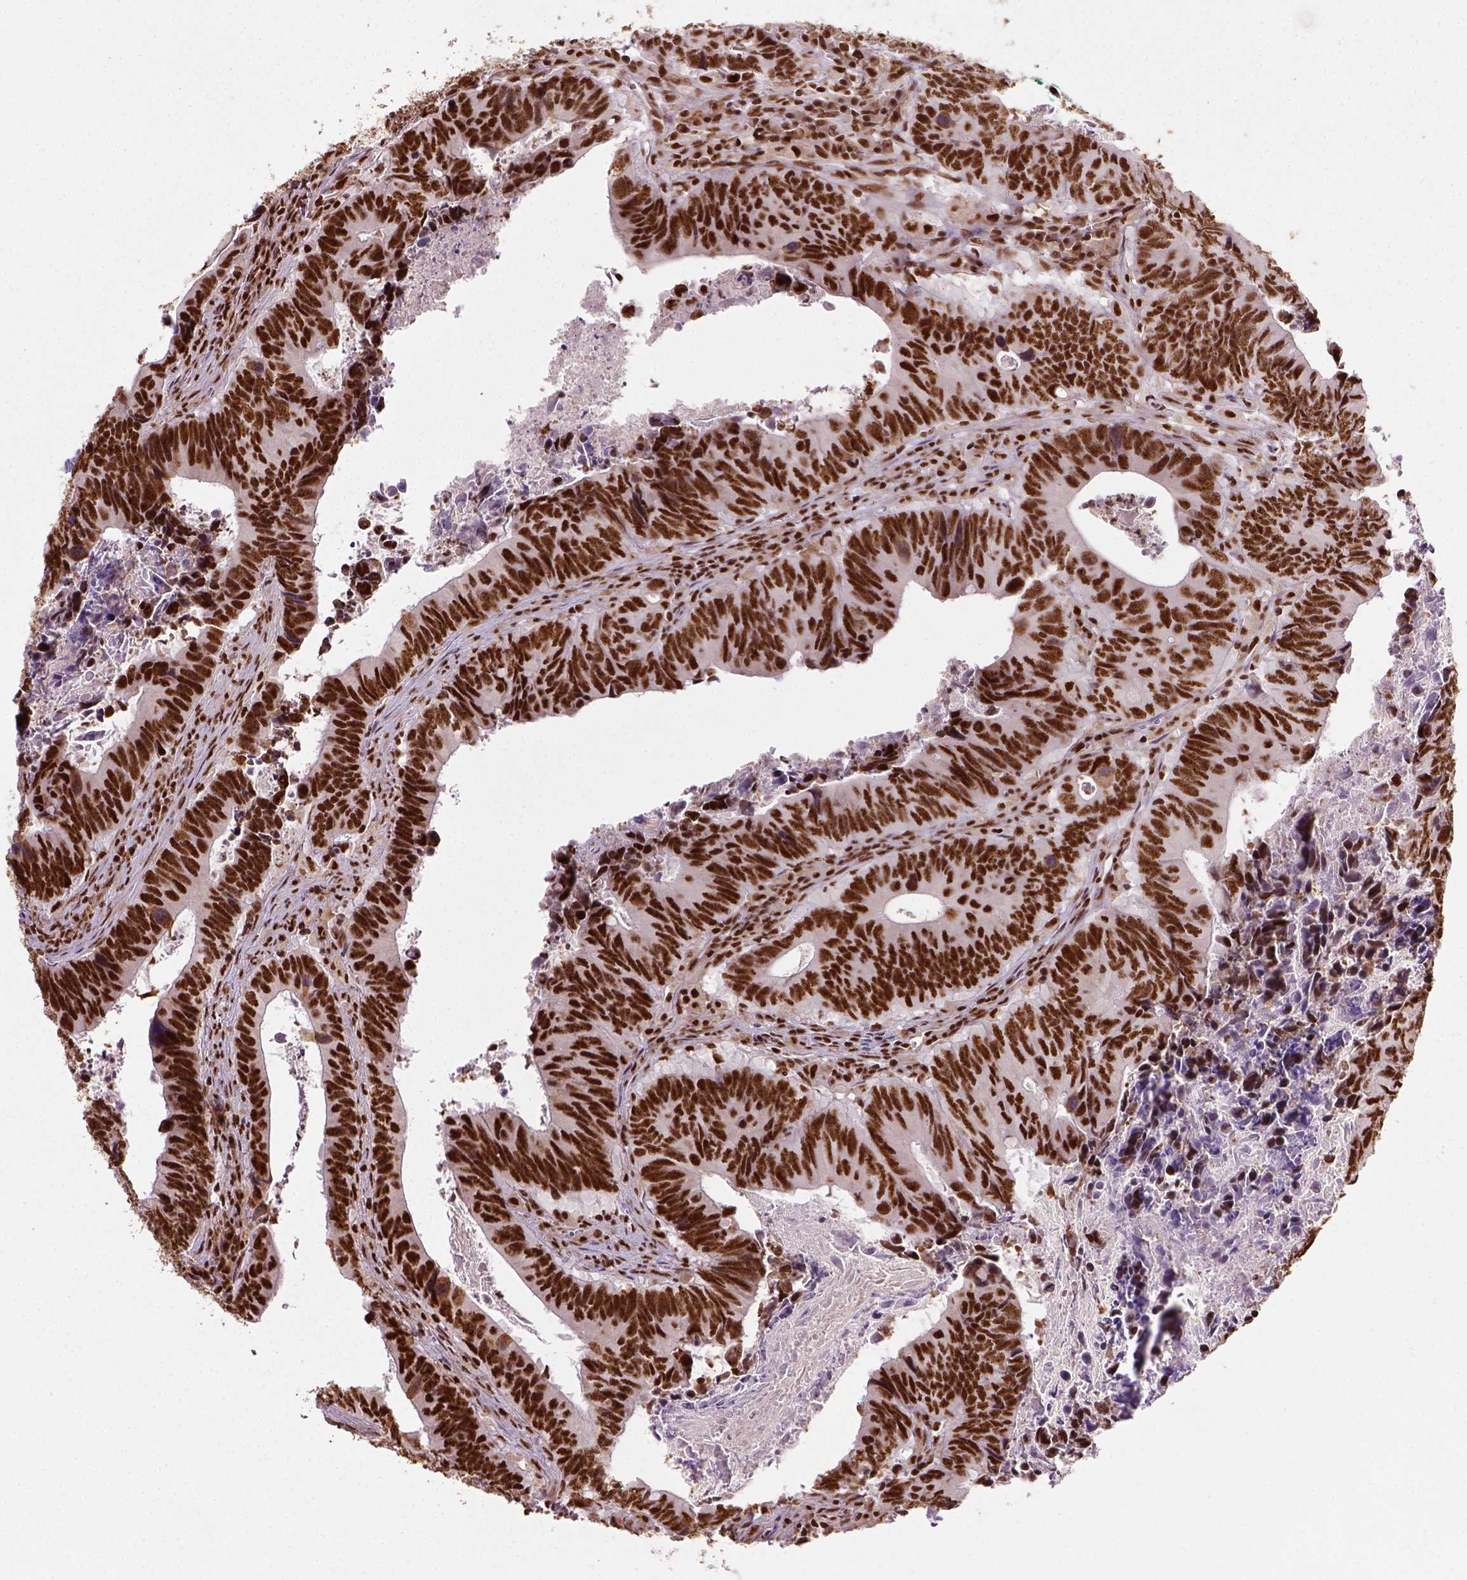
{"staining": {"intensity": "strong", "quantity": ">75%", "location": "nuclear"}, "tissue": "colorectal cancer", "cell_type": "Tumor cells", "image_type": "cancer", "snomed": [{"axis": "morphology", "description": "Adenocarcinoma, NOS"}, {"axis": "topography", "description": "Colon"}], "caption": "Protein expression analysis of colorectal cancer demonstrates strong nuclear staining in about >75% of tumor cells. (DAB = brown stain, brightfield microscopy at high magnification).", "gene": "CCAR1", "patient": {"sex": "female", "age": 82}}